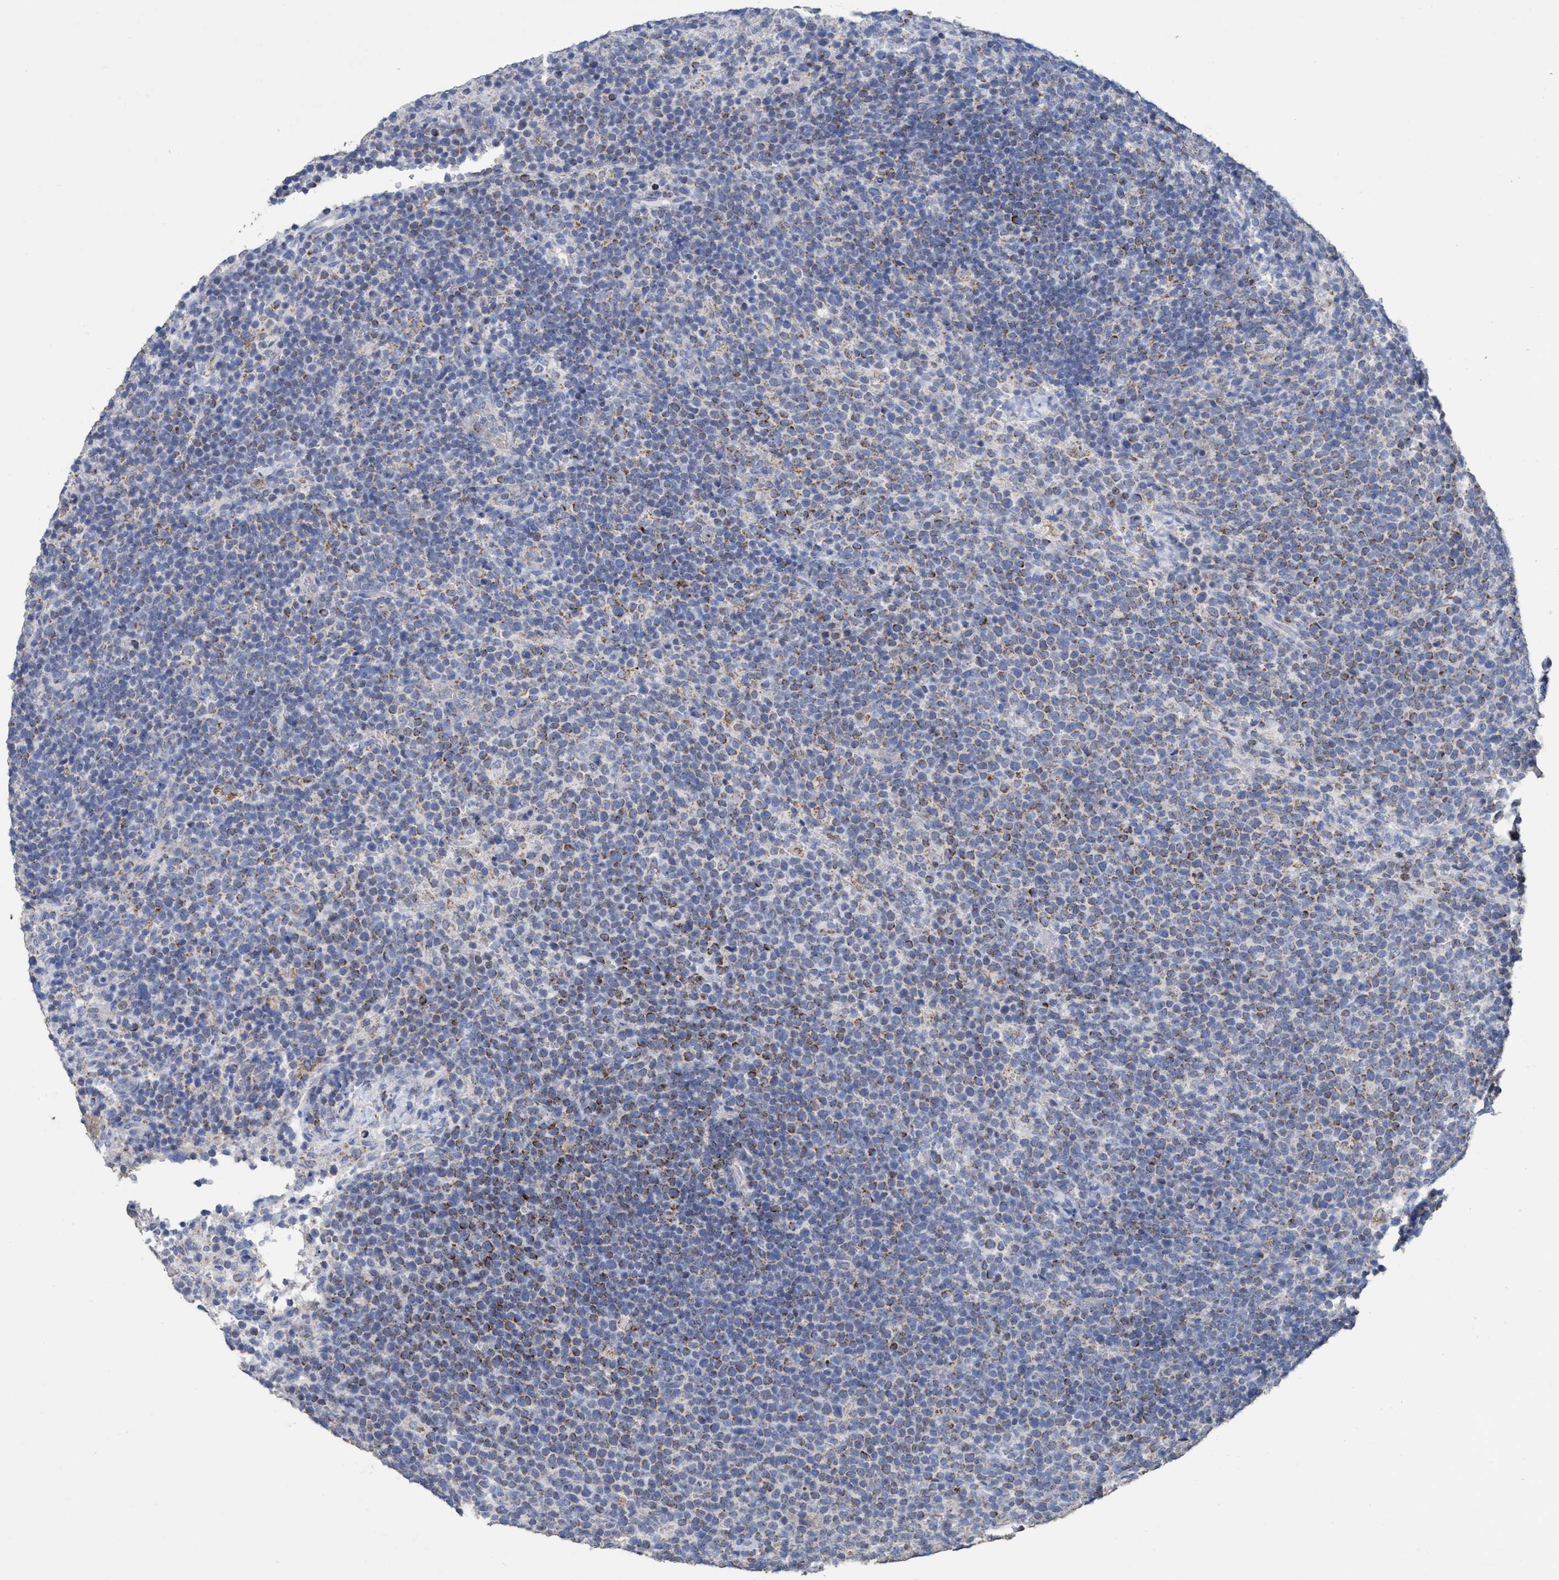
{"staining": {"intensity": "moderate", "quantity": "25%-75%", "location": "cytoplasmic/membranous"}, "tissue": "lymphoma", "cell_type": "Tumor cells", "image_type": "cancer", "snomed": [{"axis": "morphology", "description": "Malignant lymphoma, non-Hodgkin's type, High grade"}, {"axis": "topography", "description": "Lymph node"}], "caption": "Protein staining reveals moderate cytoplasmic/membranous staining in about 25%-75% of tumor cells in malignant lymphoma, non-Hodgkin's type (high-grade). The protein is shown in brown color, while the nuclei are stained blue.", "gene": "RSAD1", "patient": {"sex": "male", "age": 61}}